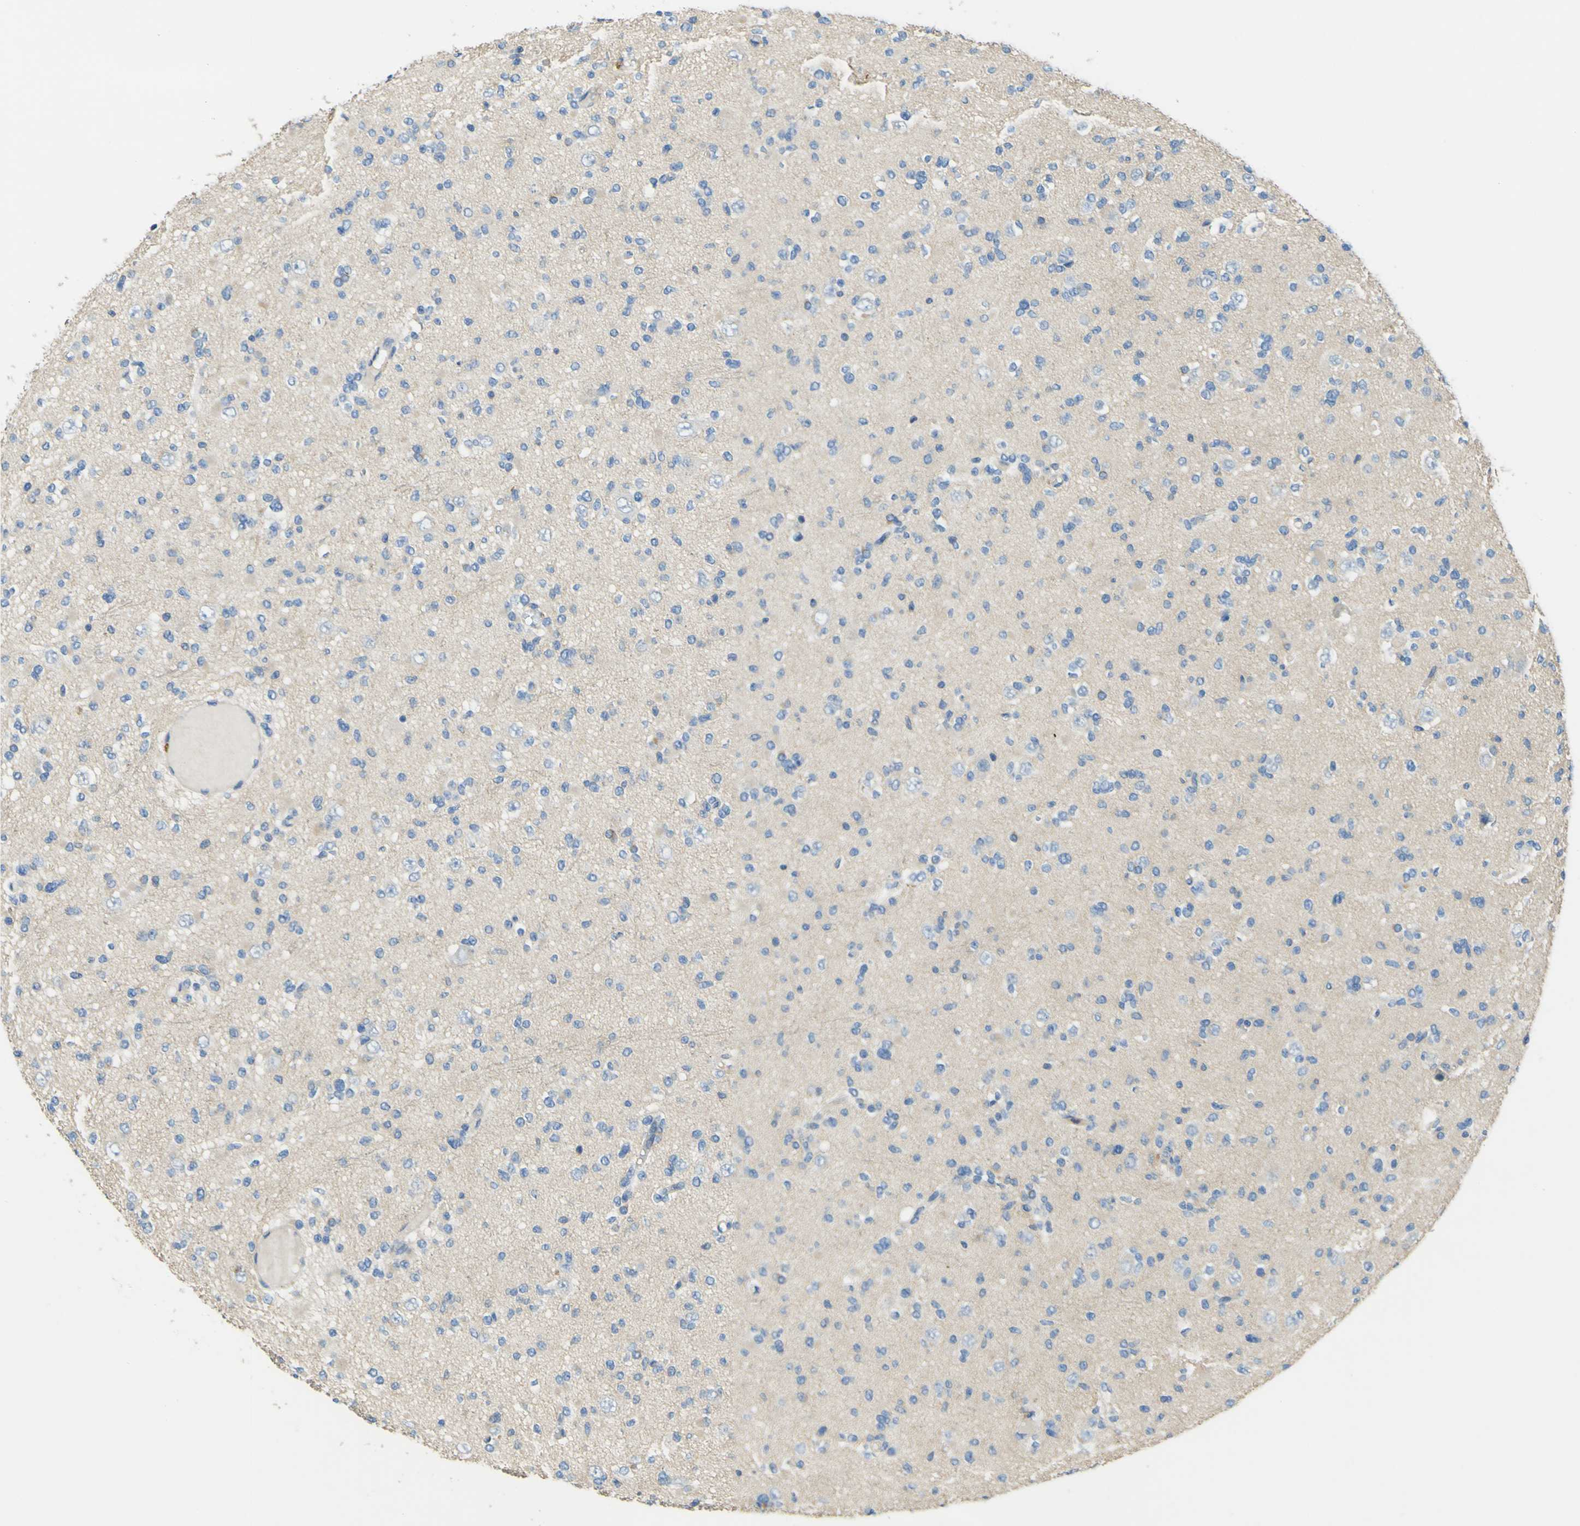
{"staining": {"intensity": "weak", "quantity": ">75%", "location": "cytoplasmic/membranous"}, "tissue": "glioma", "cell_type": "Tumor cells", "image_type": "cancer", "snomed": [{"axis": "morphology", "description": "Glioma, malignant, Low grade"}, {"axis": "topography", "description": "Brain"}], "caption": "Glioma stained with DAB (3,3'-diaminobenzidine) immunohistochemistry demonstrates low levels of weak cytoplasmic/membranous expression in approximately >75% of tumor cells.", "gene": "OGN", "patient": {"sex": "female", "age": 22}}